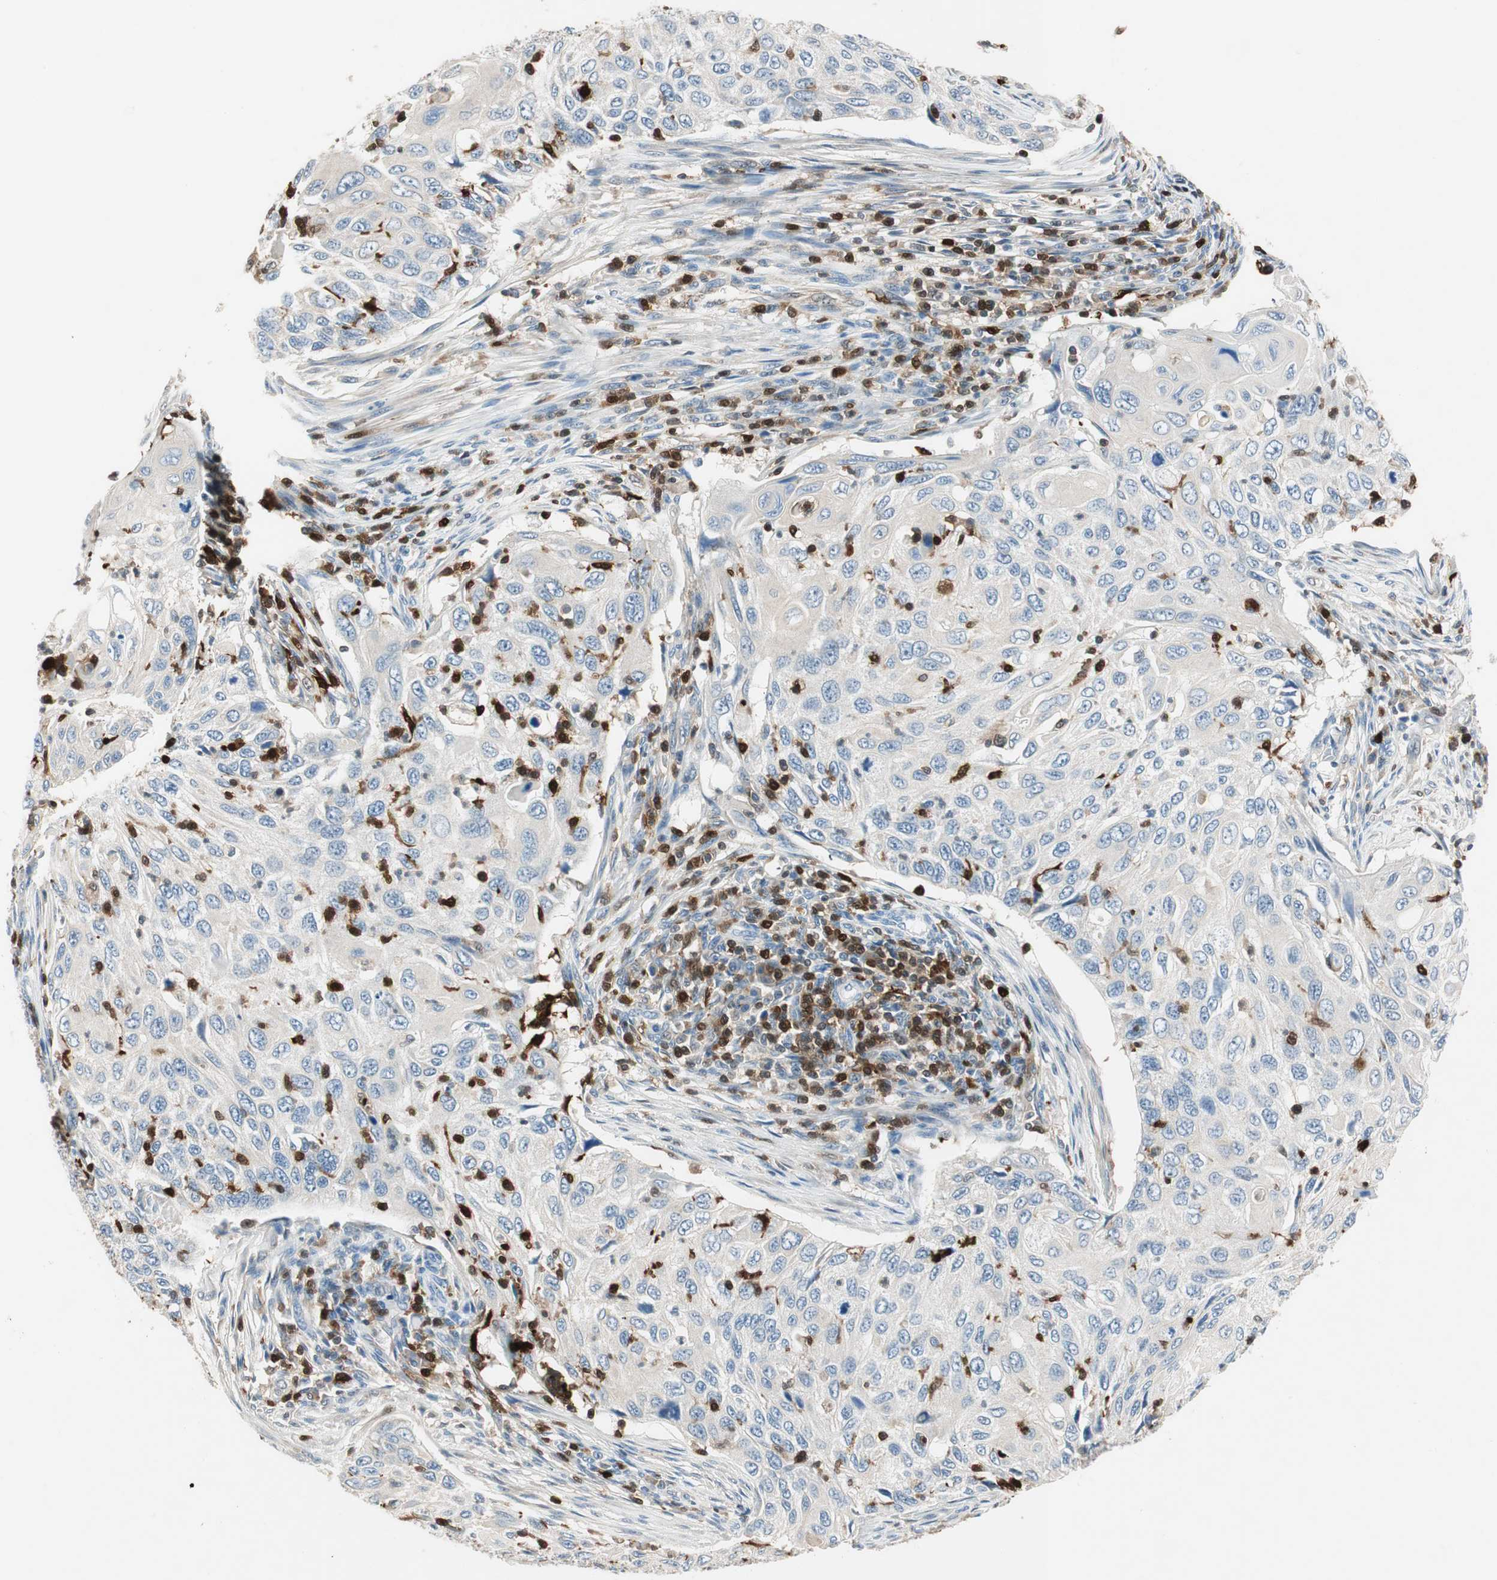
{"staining": {"intensity": "negative", "quantity": "none", "location": "none"}, "tissue": "cervical cancer", "cell_type": "Tumor cells", "image_type": "cancer", "snomed": [{"axis": "morphology", "description": "Squamous cell carcinoma, NOS"}, {"axis": "topography", "description": "Cervix"}], "caption": "Immunohistochemistry image of cervical cancer stained for a protein (brown), which exhibits no positivity in tumor cells.", "gene": "COTL1", "patient": {"sex": "female", "age": 70}}